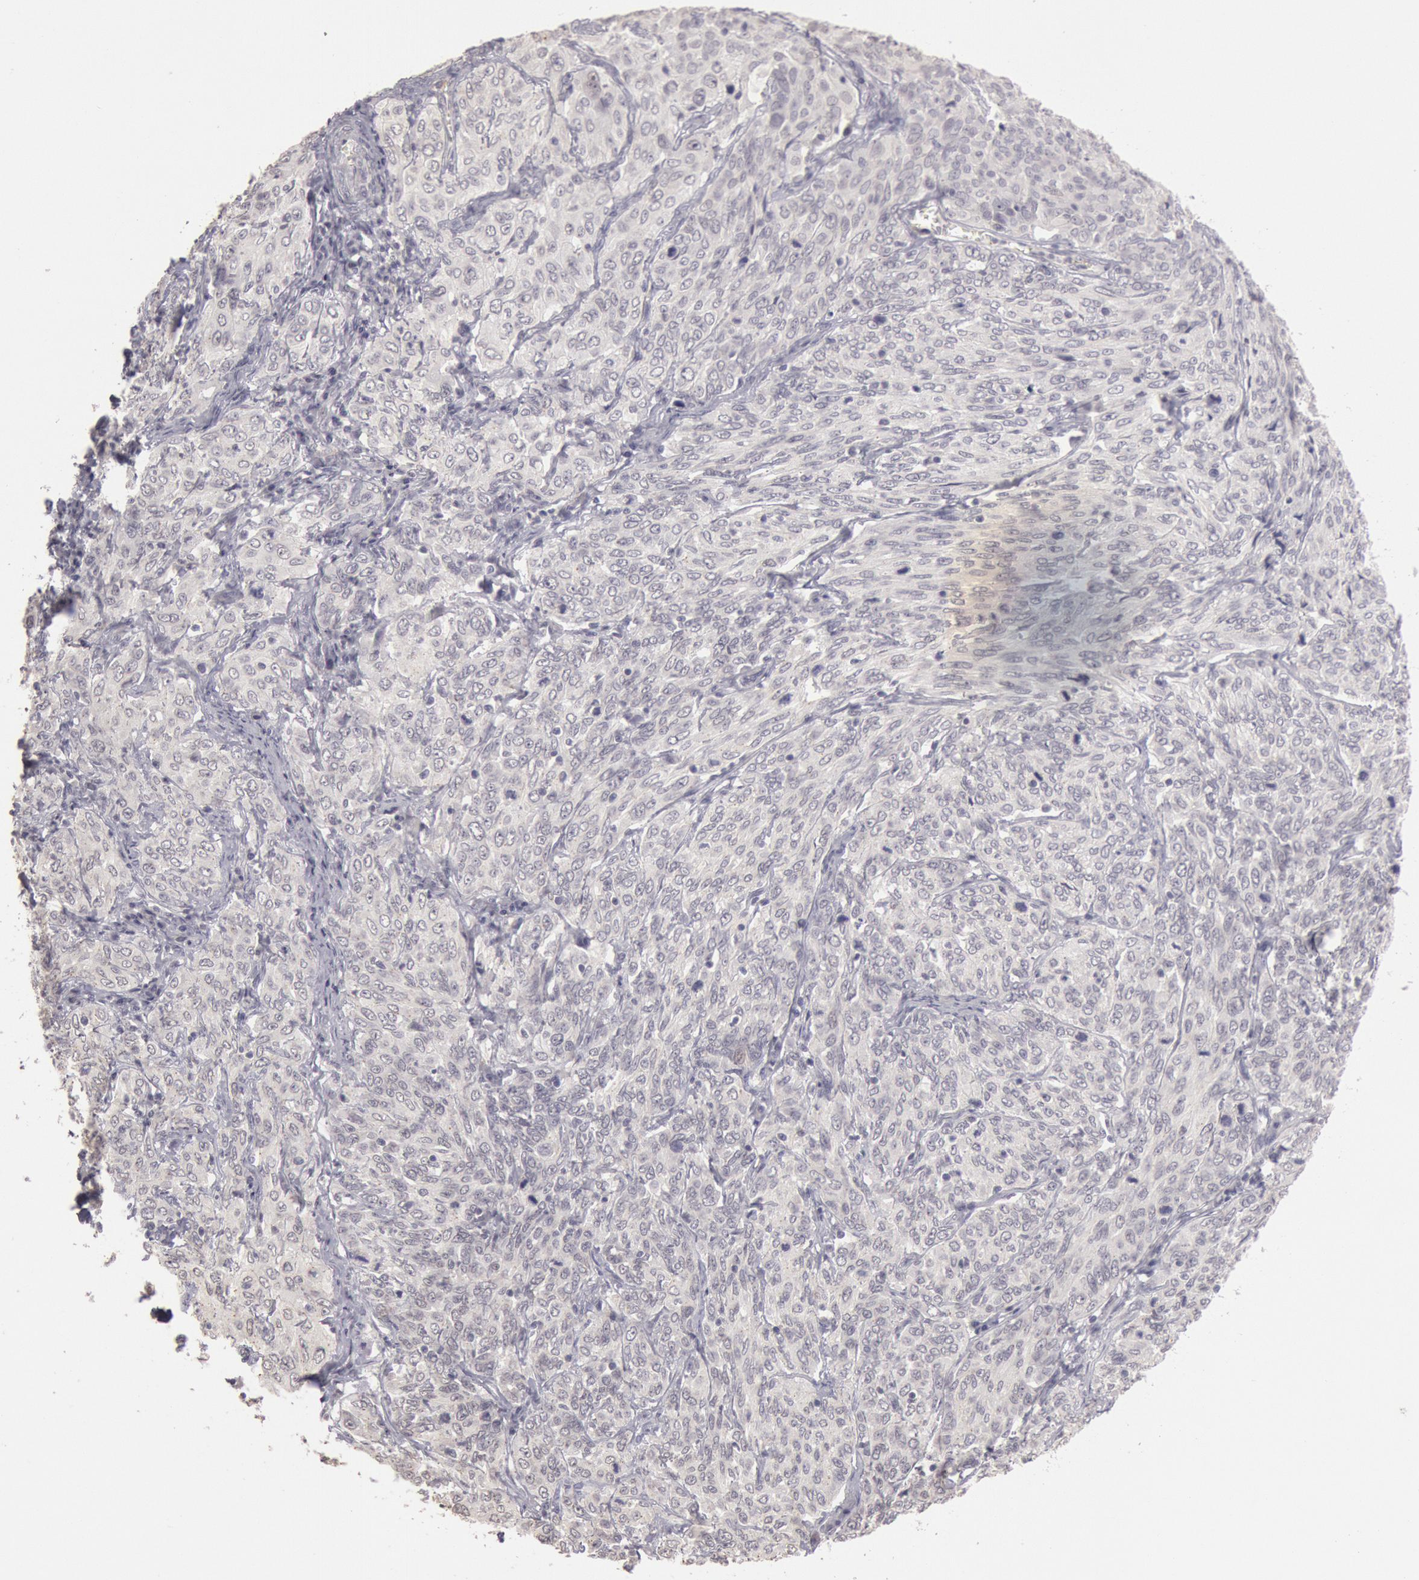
{"staining": {"intensity": "negative", "quantity": "none", "location": "none"}, "tissue": "cervical cancer", "cell_type": "Tumor cells", "image_type": "cancer", "snomed": [{"axis": "morphology", "description": "Squamous cell carcinoma, NOS"}, {"axis": "topography", "description": "Cervix"}], "caption": "Immunohistochemistry of human cervical cancer displays no positivity in tumor cells.", "gene": "RIMBP3C", "patient": {"sex": "female", "age": 38}}